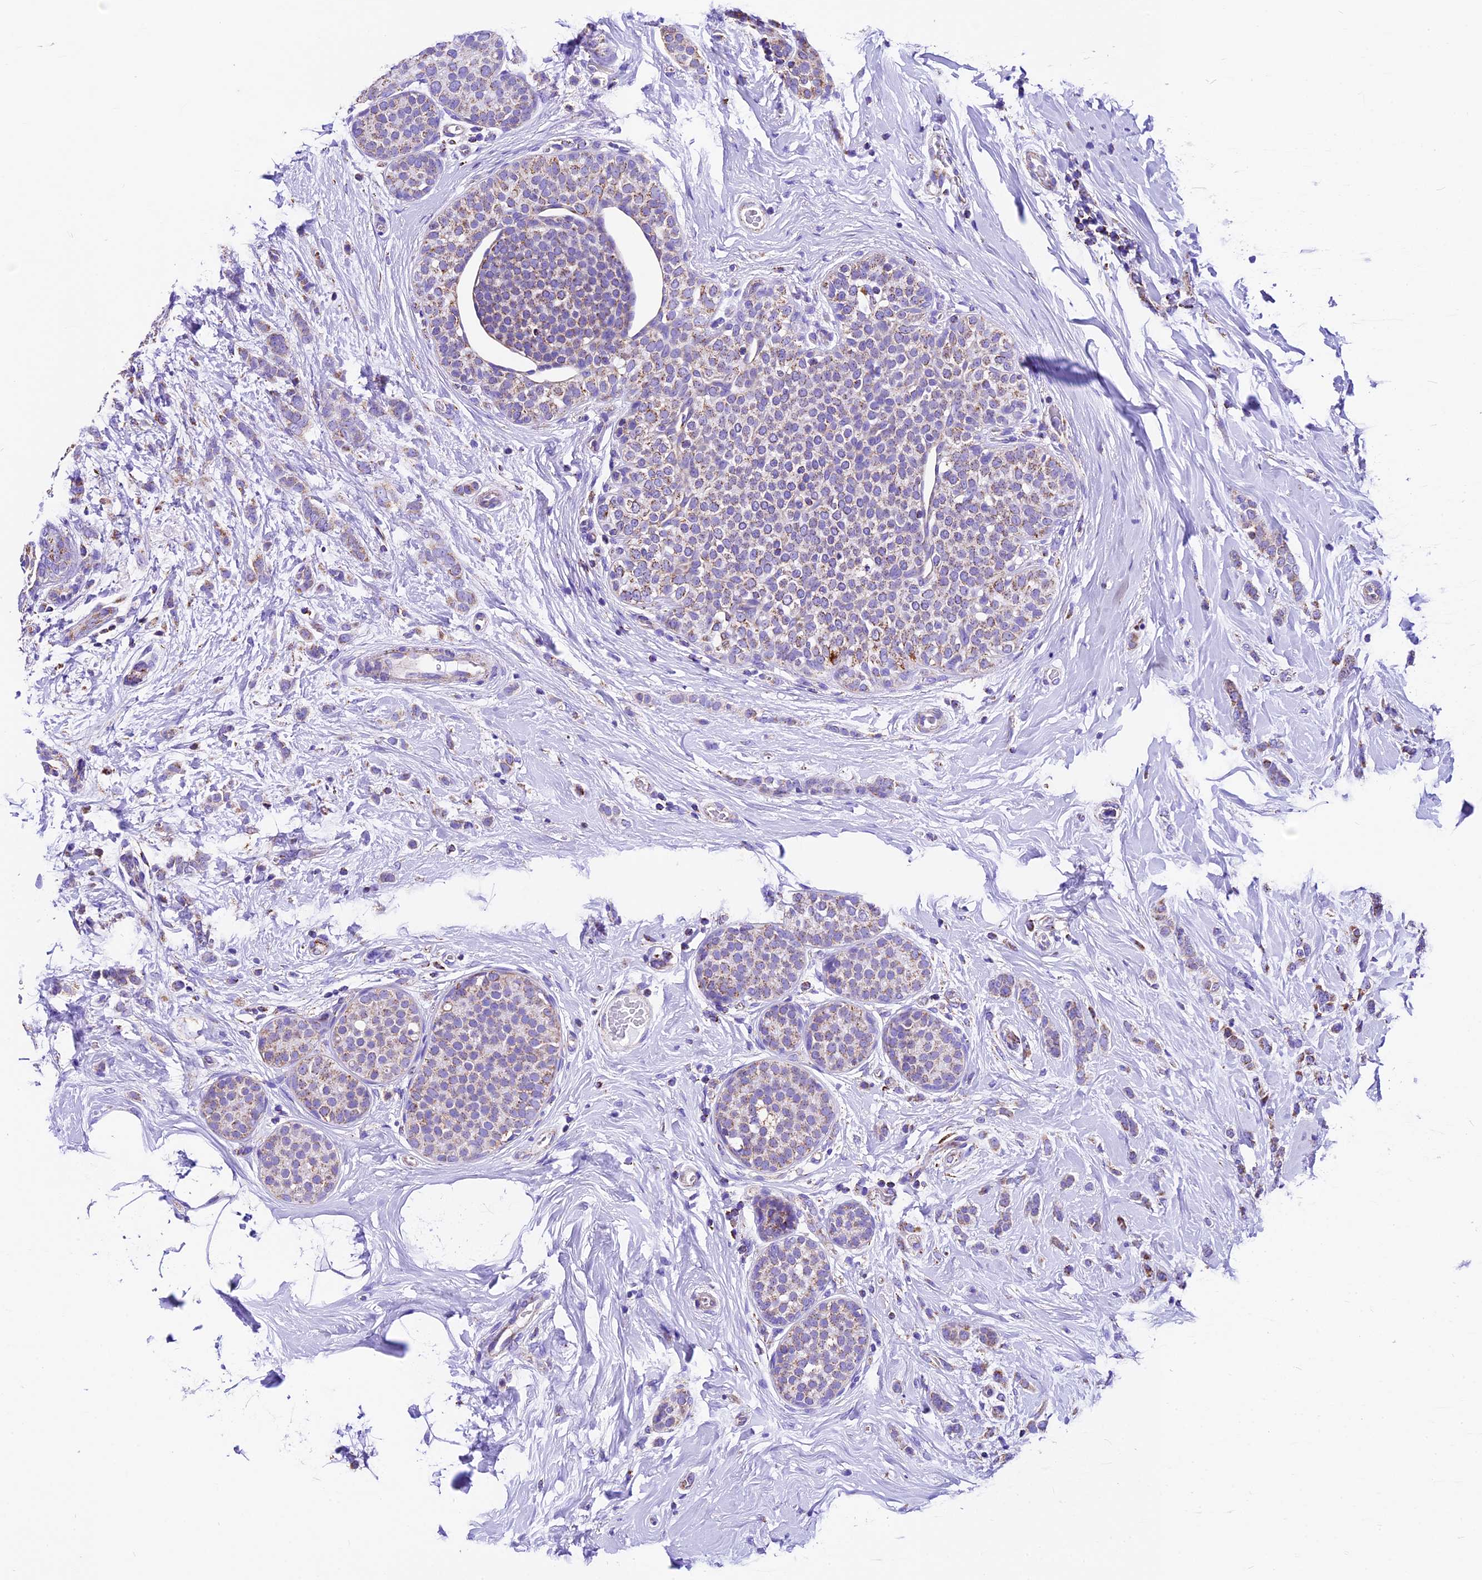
{"staining": {"intensity": "weak", "quantity": ">75%", "location": "cytoplasmic/membranous"}, "tissue": "breast cancer", "cell_type": "Tumor cells", "image_type": "cancer", "snomed": [{"axis": "morphology", "description": "Lobular carcinoma, in situ"}, {"axis": "morphology", "description": "Lobular carcinoma"}, {"axis": "topography", "description": "Breast"}], "caption": "Tumor cells demonstrate weak cytoplasmic/membranous expression in approximately >75% of cells in breast cancer.", "gene": "DCAF5", "patient": {"sex": "female", "age": 41}}